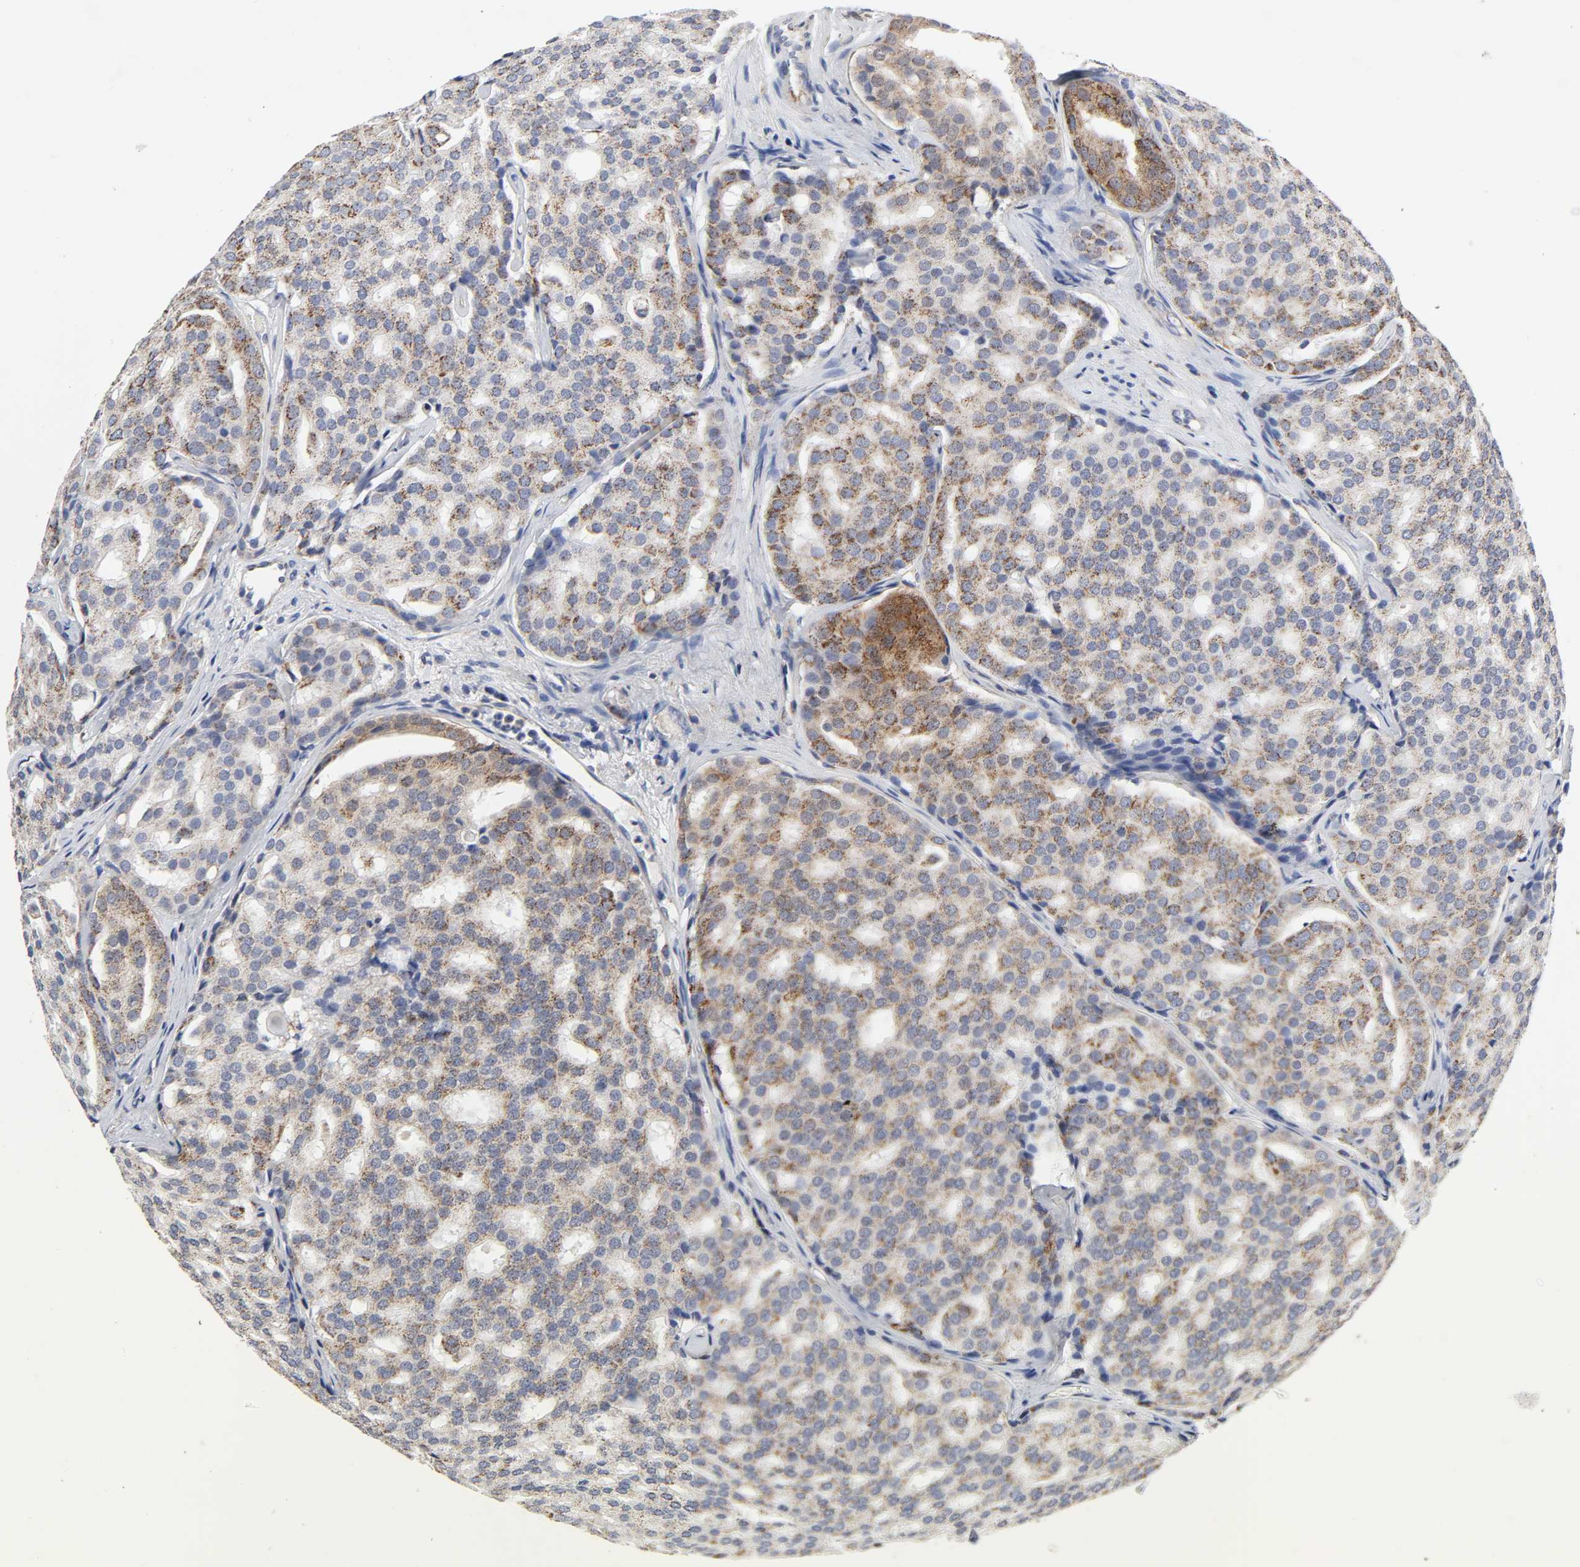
{"staining": {"intensity": "weak", "quantity": "25%-75%", "location": "cytoplasmic/membranous"}, "tissue": "prostate cancer", "cell_type": "Tumor cells", "image_type": "cancer", "snomed": [{"axis": "morphology", "description": "Adenocarcinoma, High grade"}, {"axis": "topography", "description": "Prostate"}], "caption": "The image shows staining of adenocarcinoma (high-grade) (prostate), revealing weak cytoplasmic/membranous protein positivity (brown color) within tumor cells.", "gene": "AOPEP", "patient": {"sex": "male", "age": 64}}